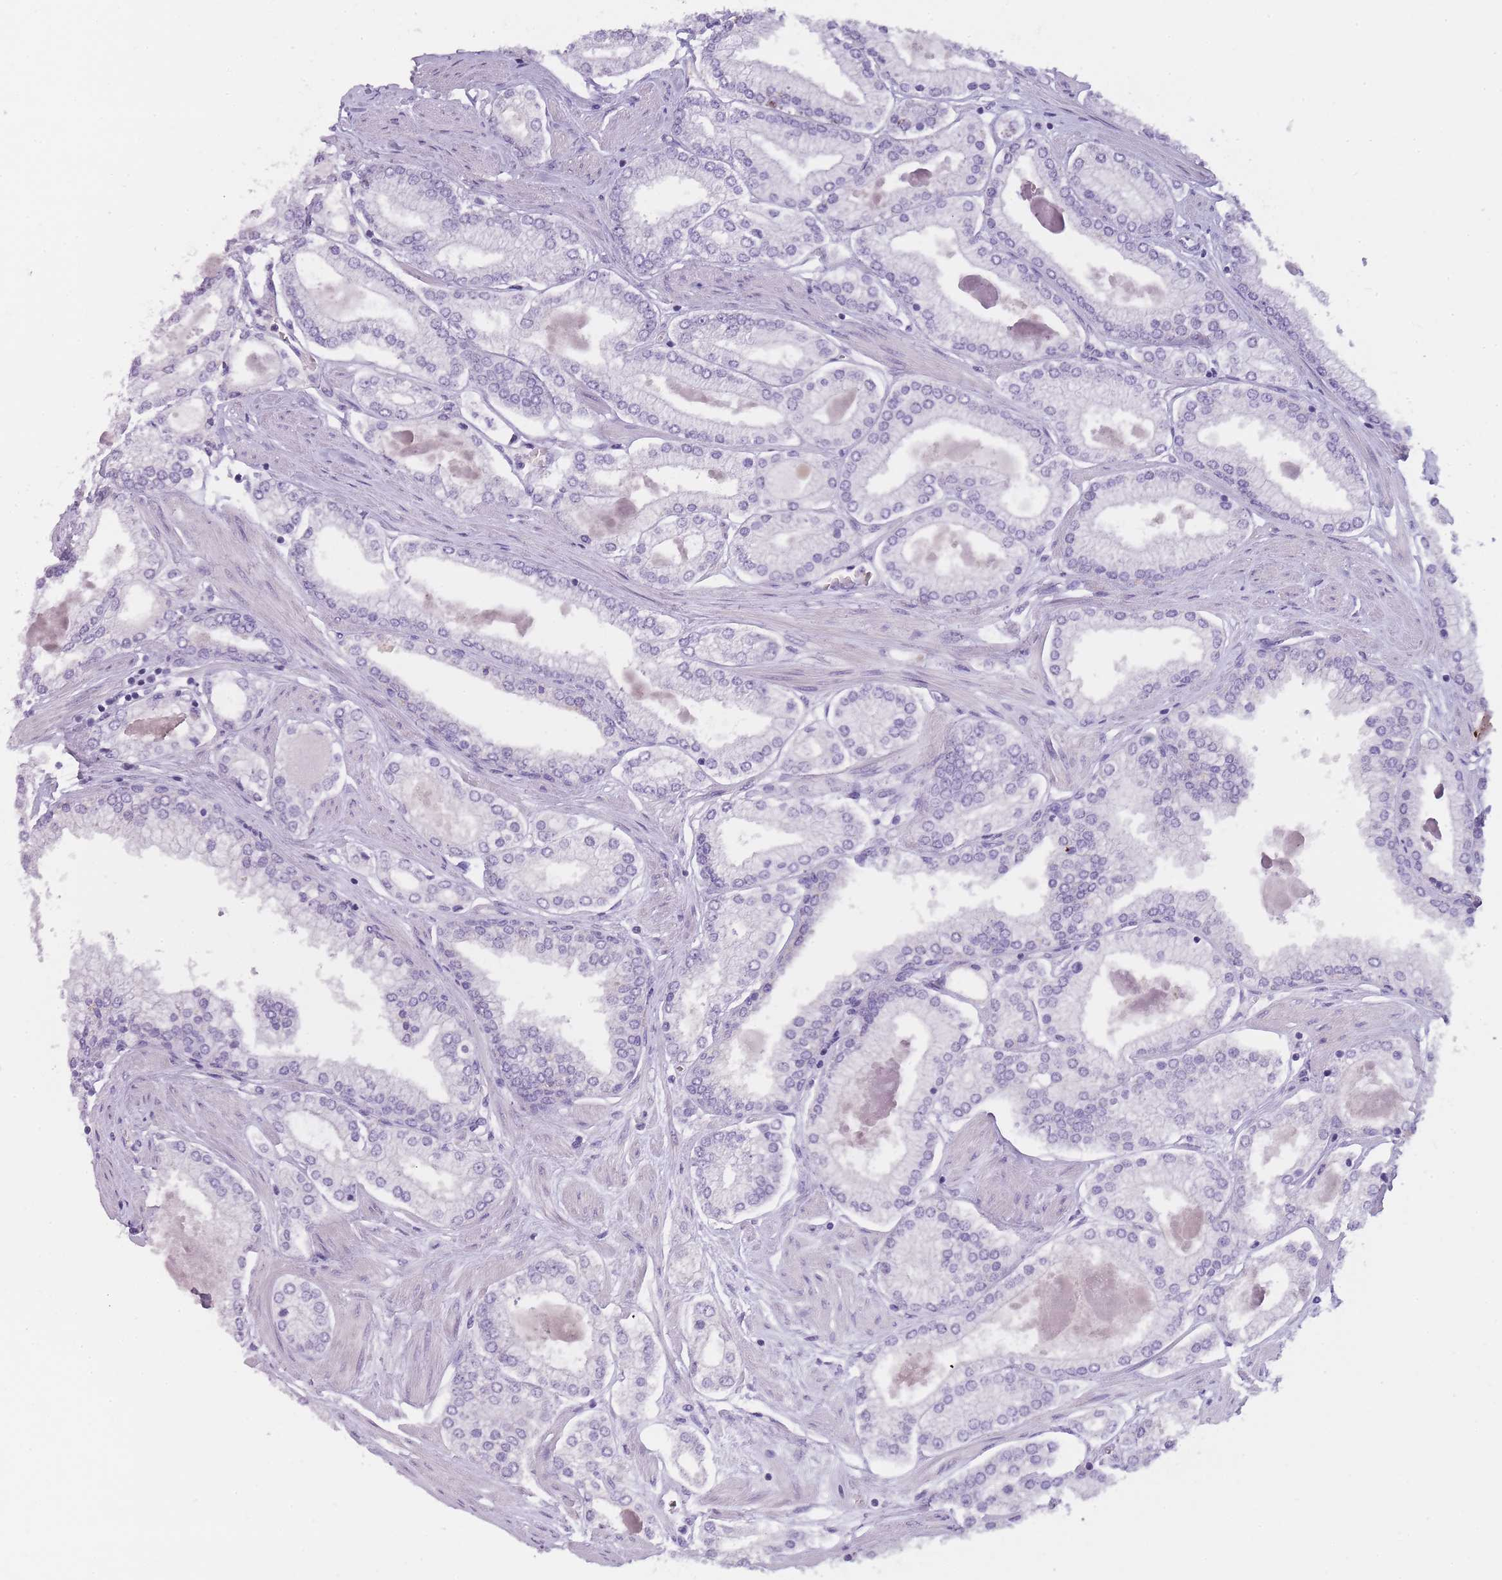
{"staining": {"intensity": "negative", "quantity": "none", "location": "none"}, "tissue": "prostate cancer", "cell_type": "Tumor cells", "image_type": "cancer", "snomed": [{"axis": "morphology", "description": "Adenocarcinoma, Low grade"}, {"axis": "topography", "description": "Prostate"}], "caption": "This is a photomicrograph of immunohistochemistry staining of prostate cancer (low-grade adenocarcinoma), which shows no expression in tumor cells.", "gene": "TCP11", "patient": {"sex": "male", "age": 42}}